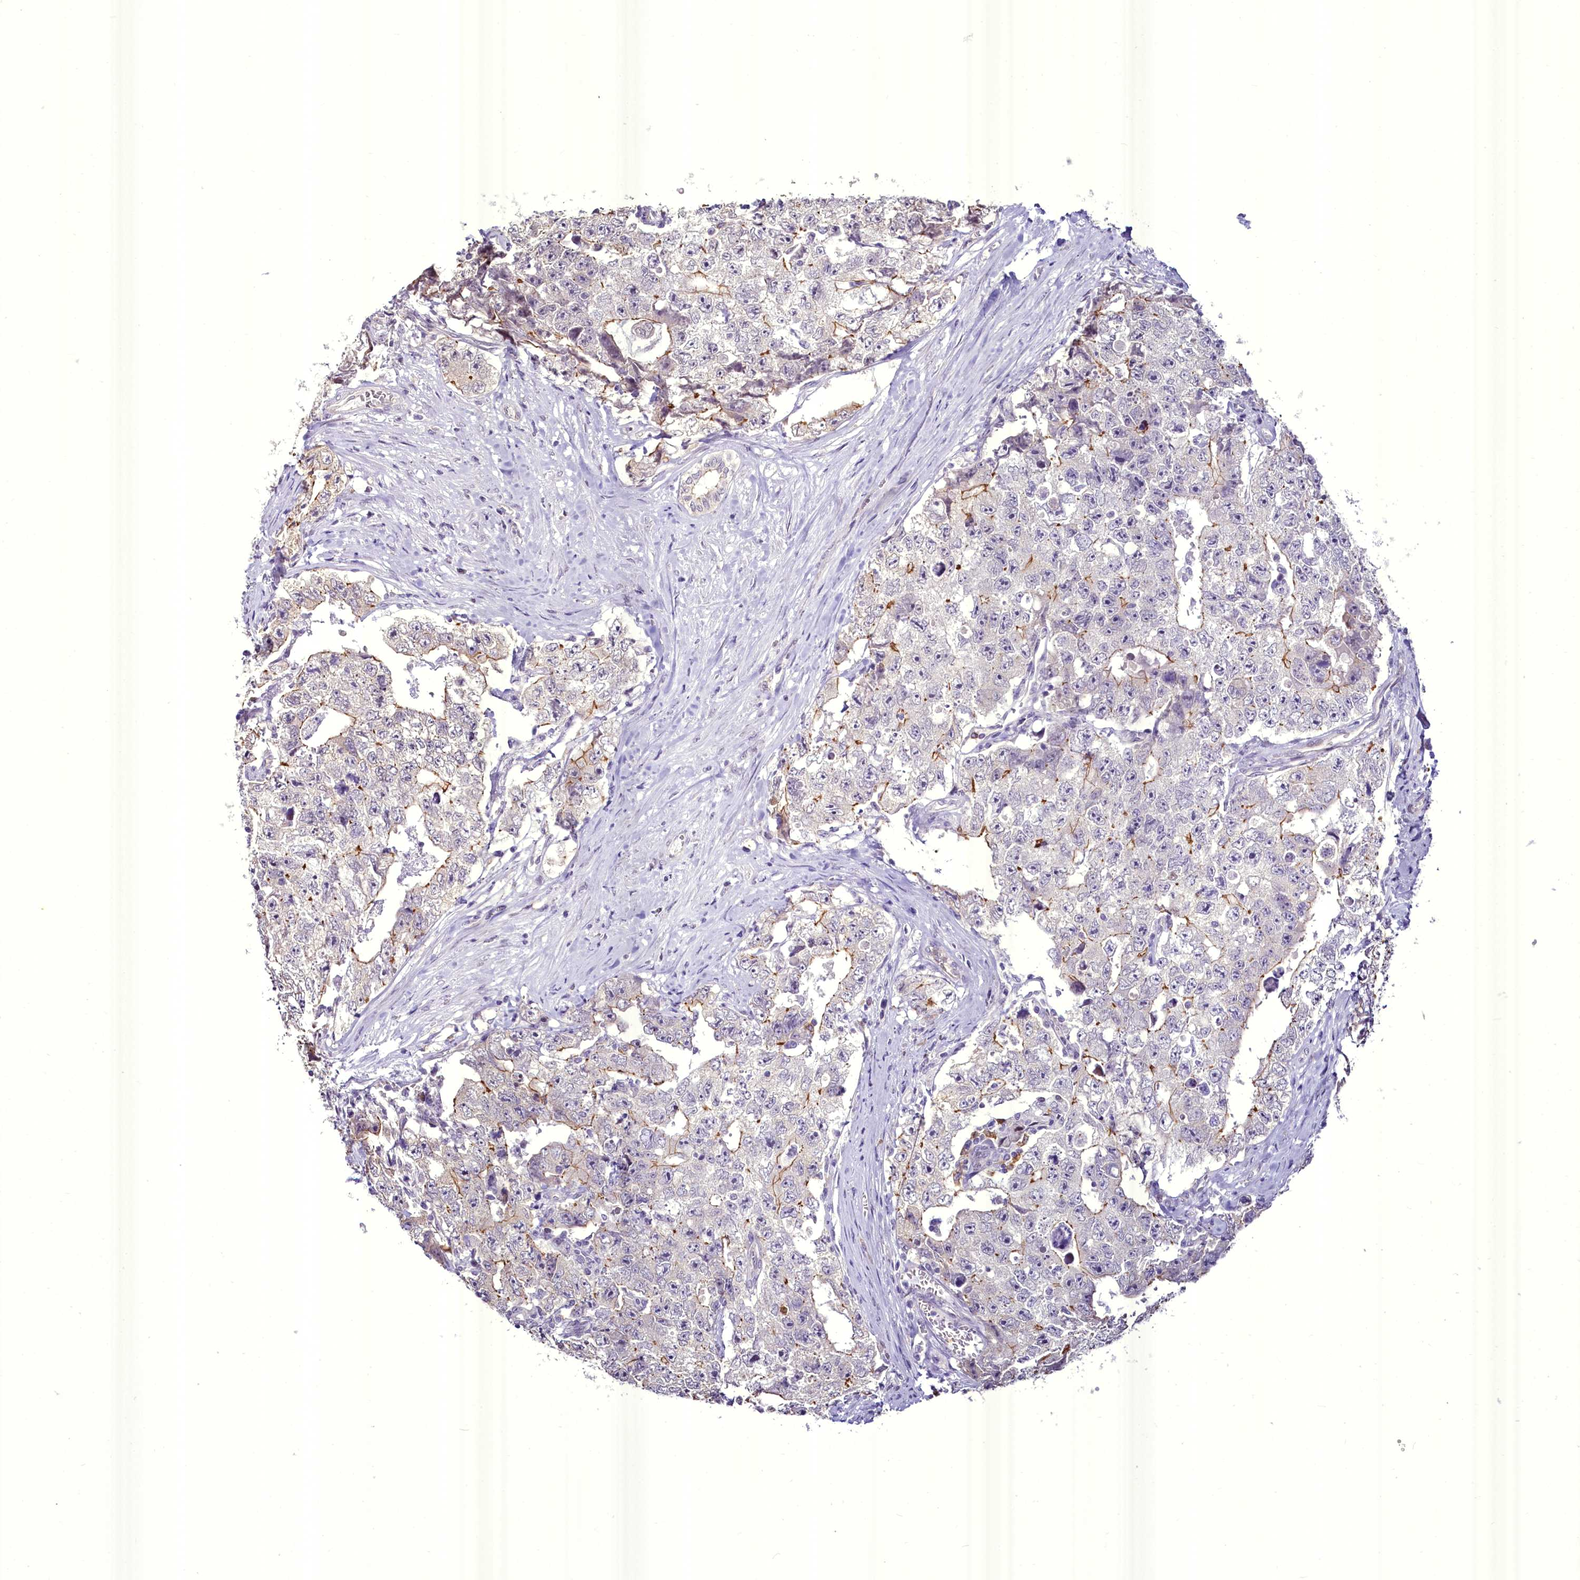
{"staining": {"intensity": "moderate", "quantity": "<25%", "location": "cytoplasmic/membranous"}, "tissue": "testis cancer", "cell_type": "Tumor cells", "image_type": "cancer", "snomed": [{"axis": "morphology", "description": "Carcinoma, Embryonal, NOS"}, {"axis": "topography", "description": "Testis"}], "caption": "Moderate cytoplasmic/membranous protein positivity is appreciated in about <25% of tumor cells in testis cancer (embryonal carcinoma). (DAB (3,3'-diaminobenzidine) IHC with brightfield microscopy, high magnification).", "gene": "BANK1", "patient": {"sex": "male", "age": 17}}